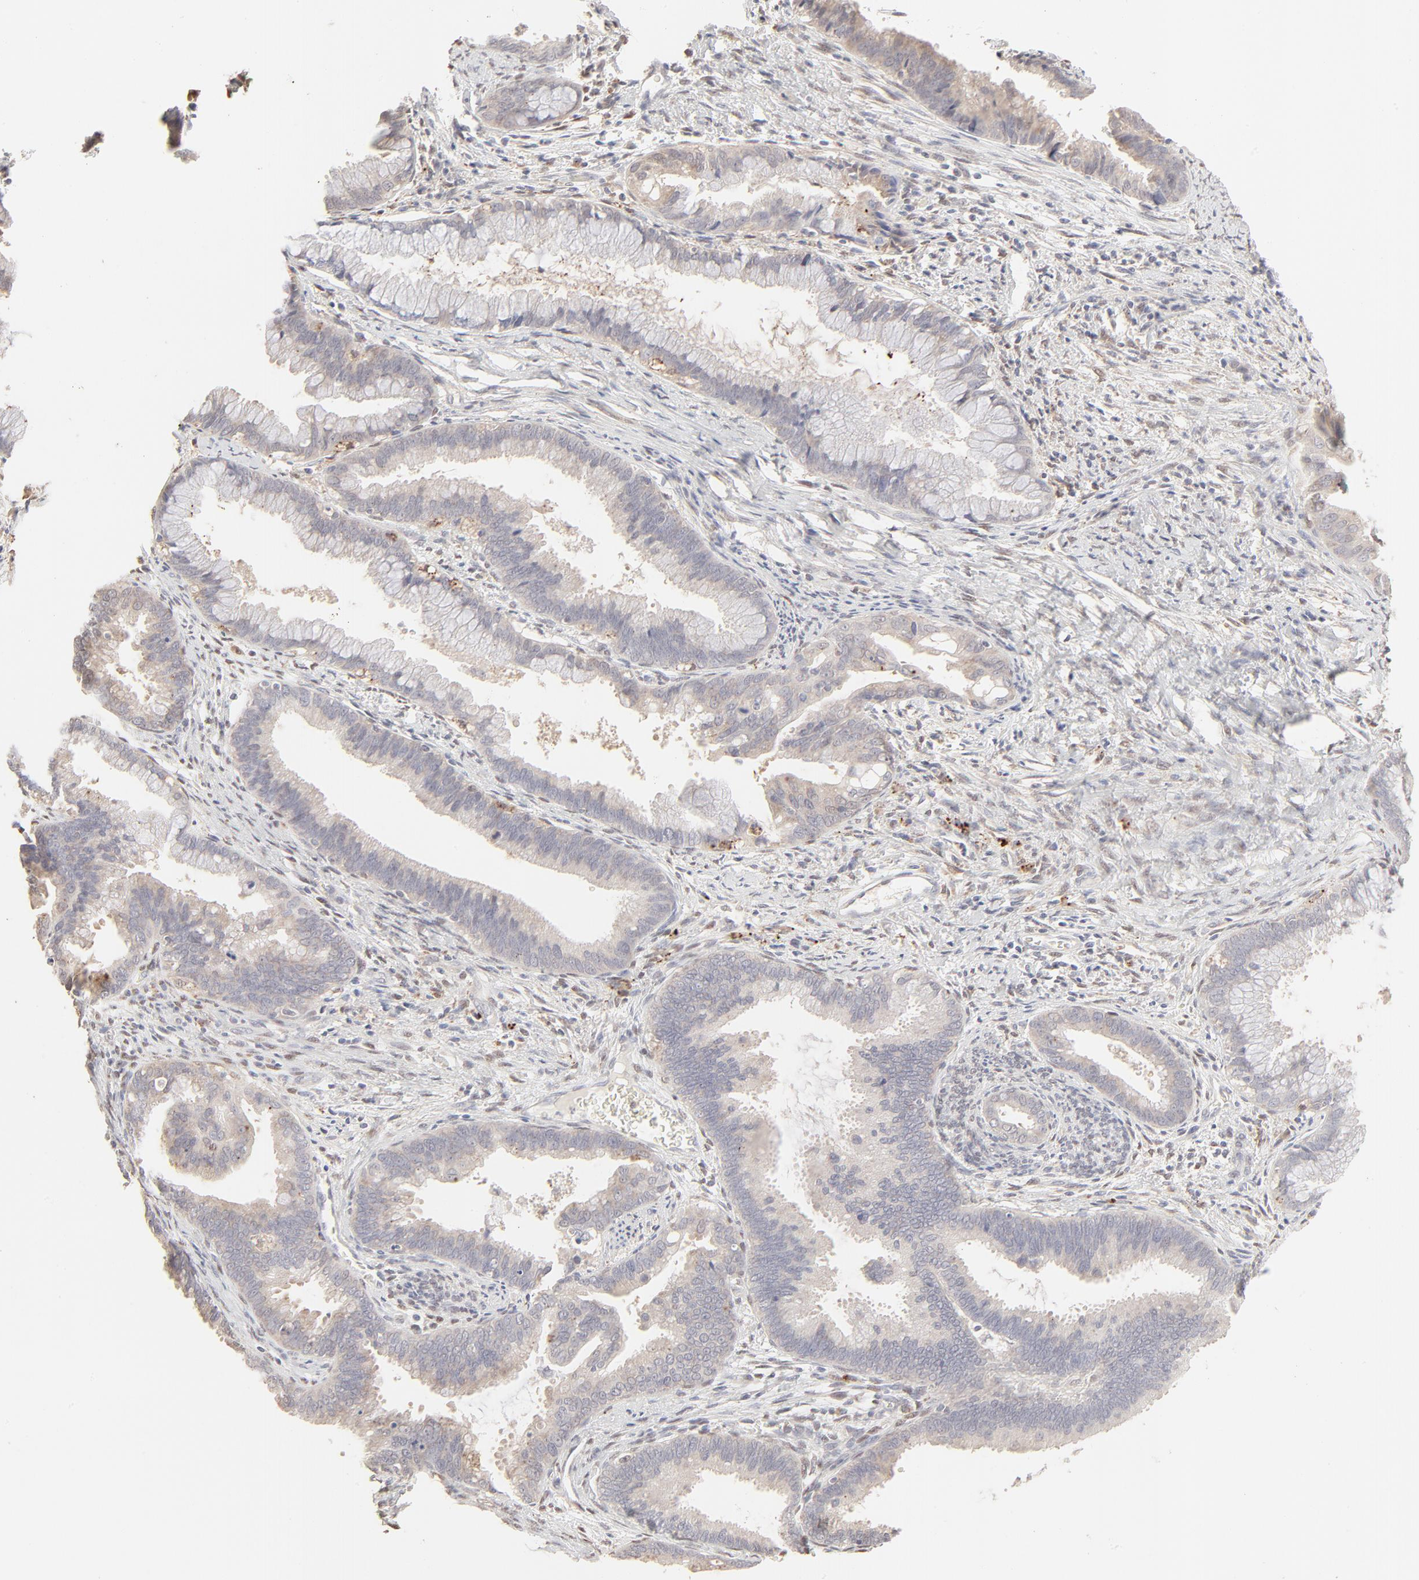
{"staining": {"intensity": "negative", "quantity": "none", "location": "none"}, "tissue": "cervical cancer", "cell_type": "Tumor cells", "image_type": "cancer", "snomed": [{"axis": "morphology", "description": "Adenocarcinoma, NOS"}, {"axis": "topography", "description": "Cervix"}], "caption": "A histopathology image of human adenocarcinoma (cervical) is negative for staining in tumor cells.", "gene": "LGALS2", "patient": {"sex": "female", "age": 47}}